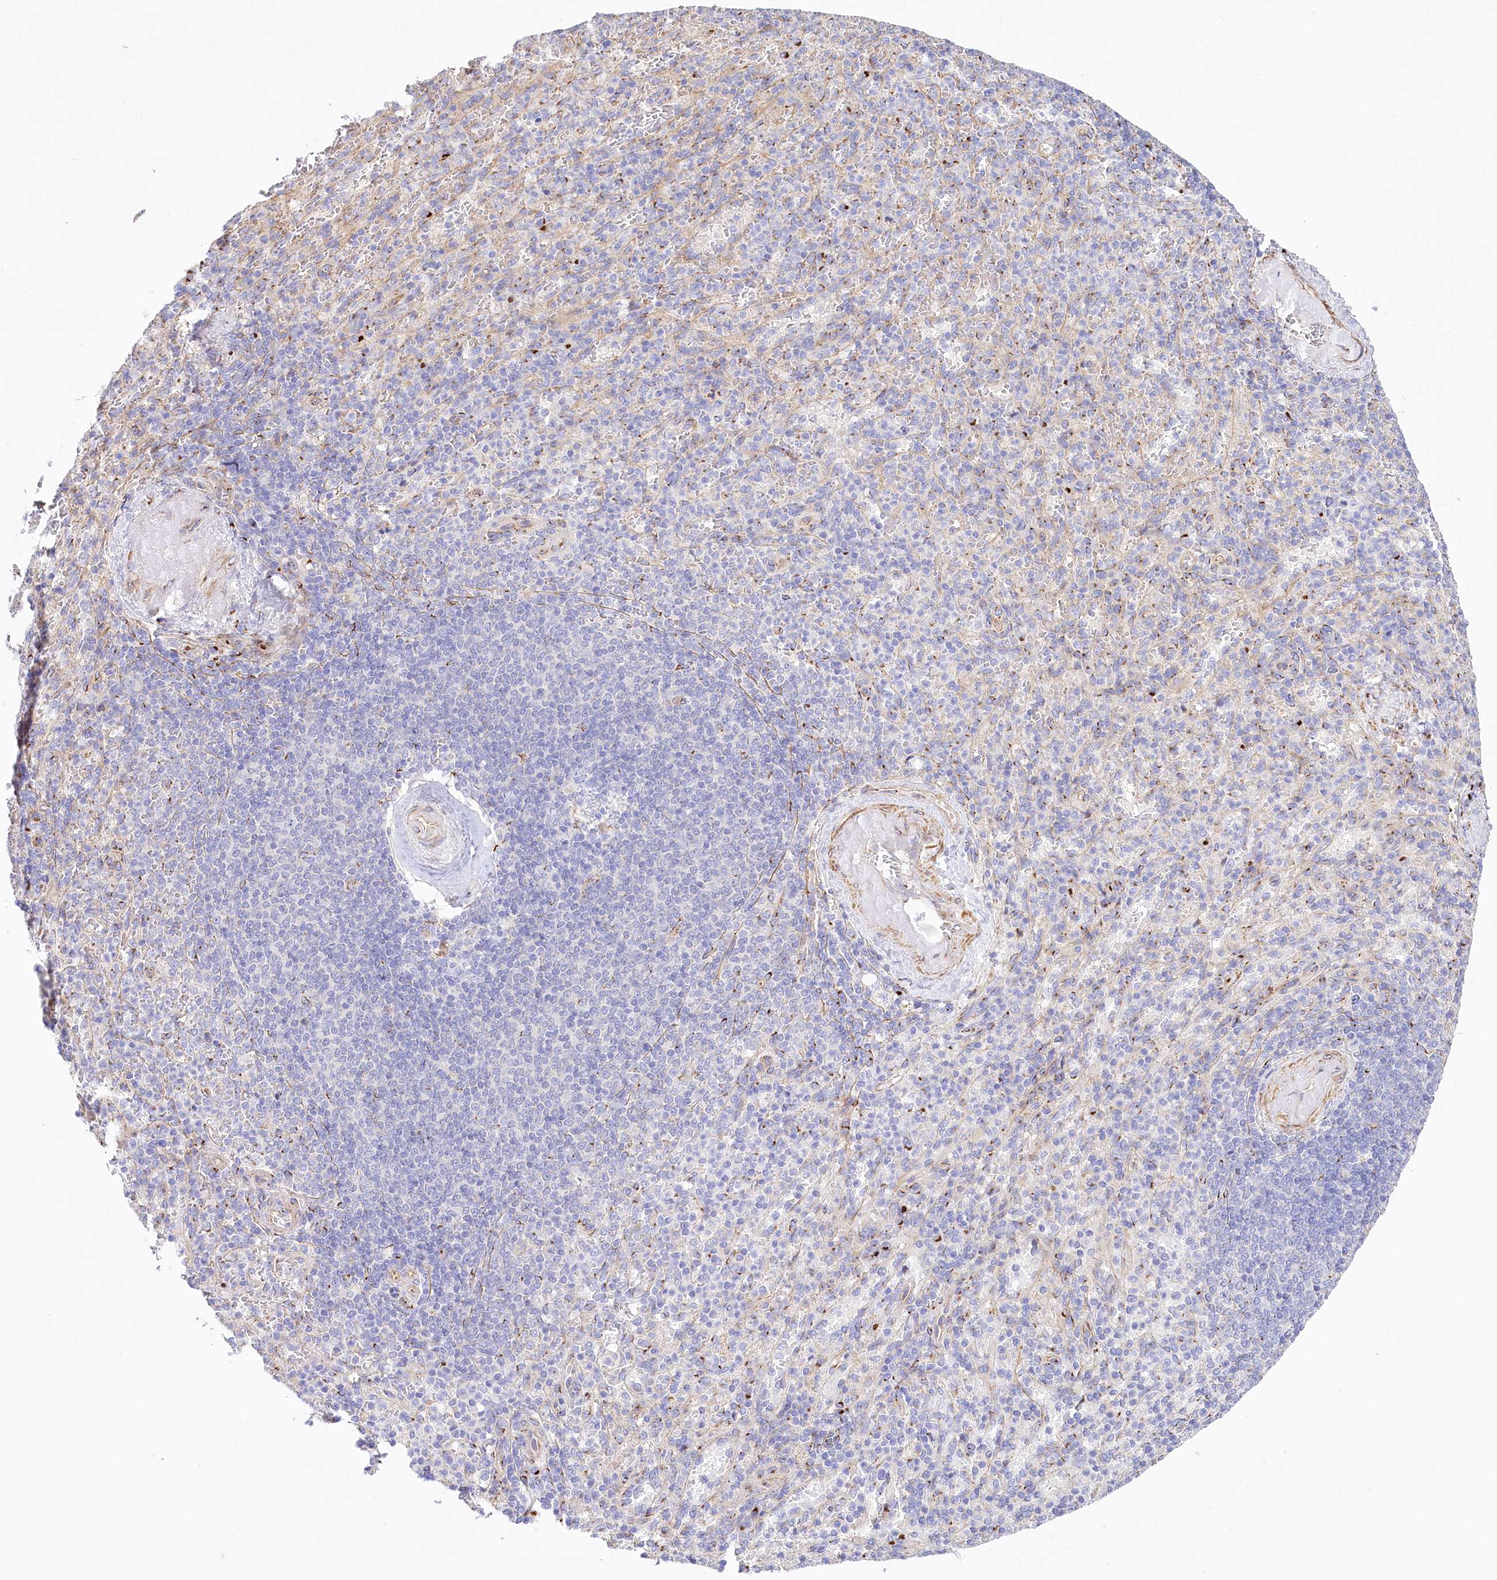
{"staining": {"intensity": "negative", "quantity": "none", "location": "none"}, "tissue": "spleen", "cell_type": "Cells in red pulp", "image_type": "normal", "snomed": [{"axis": "morphology", "description": "Normal tissue, NOS"}, {"axis": "topography", "description": "Spleen"}], "caption": "An IHC image of unremarkable spleen is shown. There is no staining in cells in red pulp of spleen. (DAB (3,3'-diaminobenzidine) IHC with hematoxylin counter stain).", "gene": "ABRAXAS2", "patient": {"sex": "female", "age": 74}}